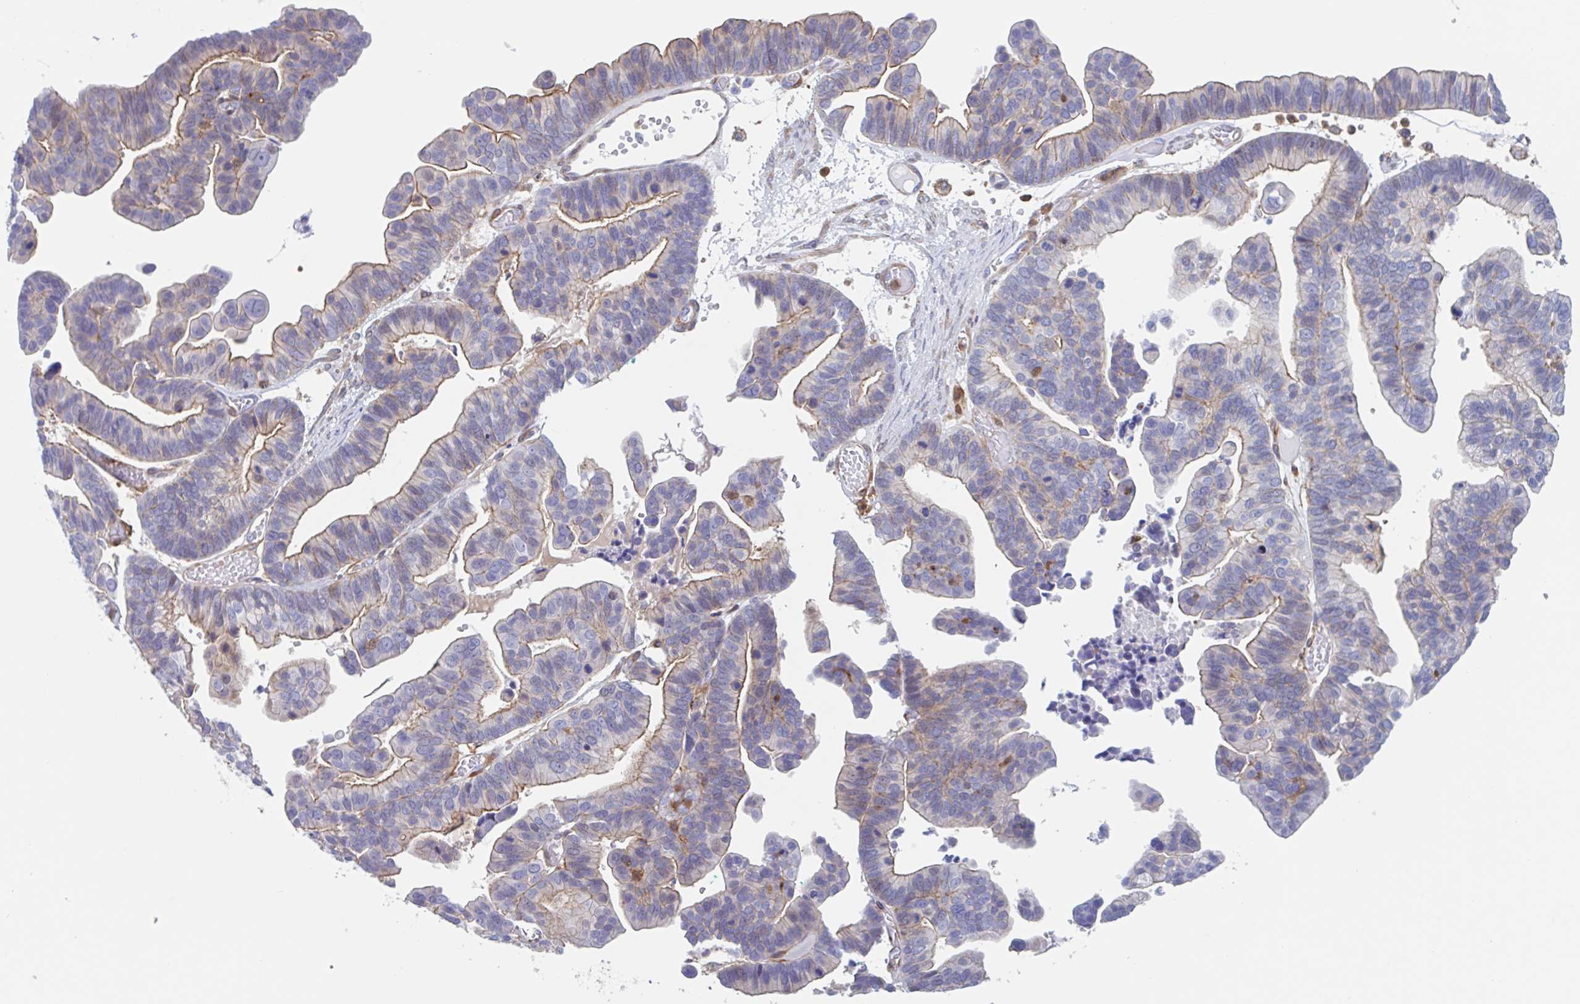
{"staining": {"intensity": "weak", "quantity": "25%-75%", "location": "cytoplasmic/membranous"}, "tissue": "ovarian cancer", "cell_type": "Tumor cells", "image_type": "cancer", "snomed": [{"axis": "morphology", "description": "Cystadenocarcinoma, serous, NOS"}, {"axis": "topography", "description": "Ovary"}], "caption": "Human ovarian cancer stained with a protein marker reveals weak staining in tumor cells.", "gene": "EFHD1", "patient": {"sex": "female", "age": 56}}